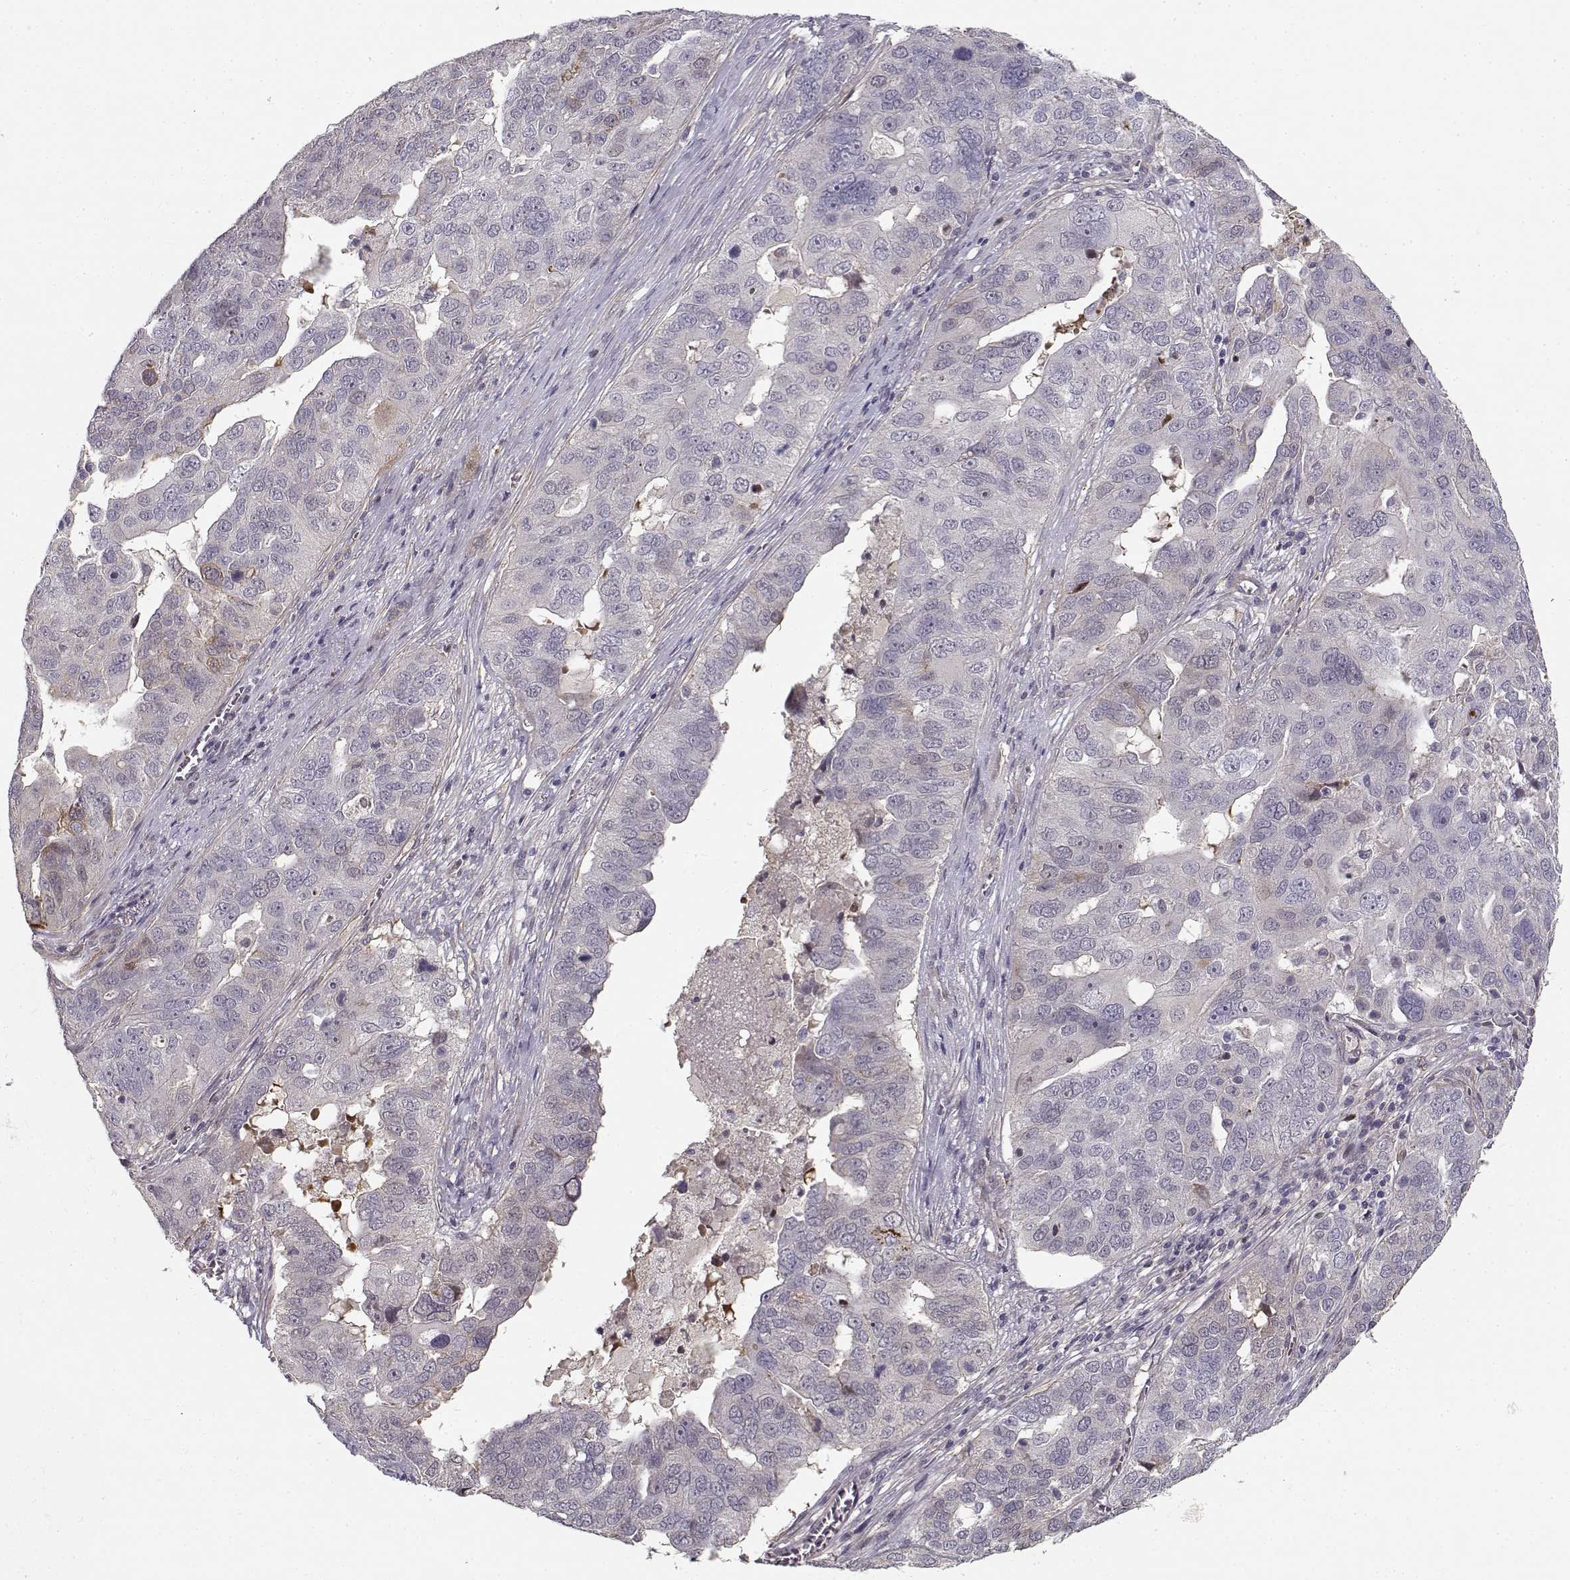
{"staining": {"intensity": "negative", "quantity": "none", "location": "none"}, "tissue": "ovarian cancer", "cell_type": "Tumor cells", "image_type": "cancer", "snomed": [{"axis": "morphology", "description": "Carcinoma, endometroid"}, {"axis": "topography", "description": "Soft tissue"}, {"axis": "topography", "description": "Ovary"}], "caption": "This image is of ovarian cancer (endometroid carcinoma) stained with immunohistochemistry (IHC) to label a protein in brown with the nuclei are counter-stained blue. There is no expression in tumor cells. (DAB IHC with hematoxylin counter stain).", "gene": "RGS9BP", "patient": {"sex": "female", "age": 52}}